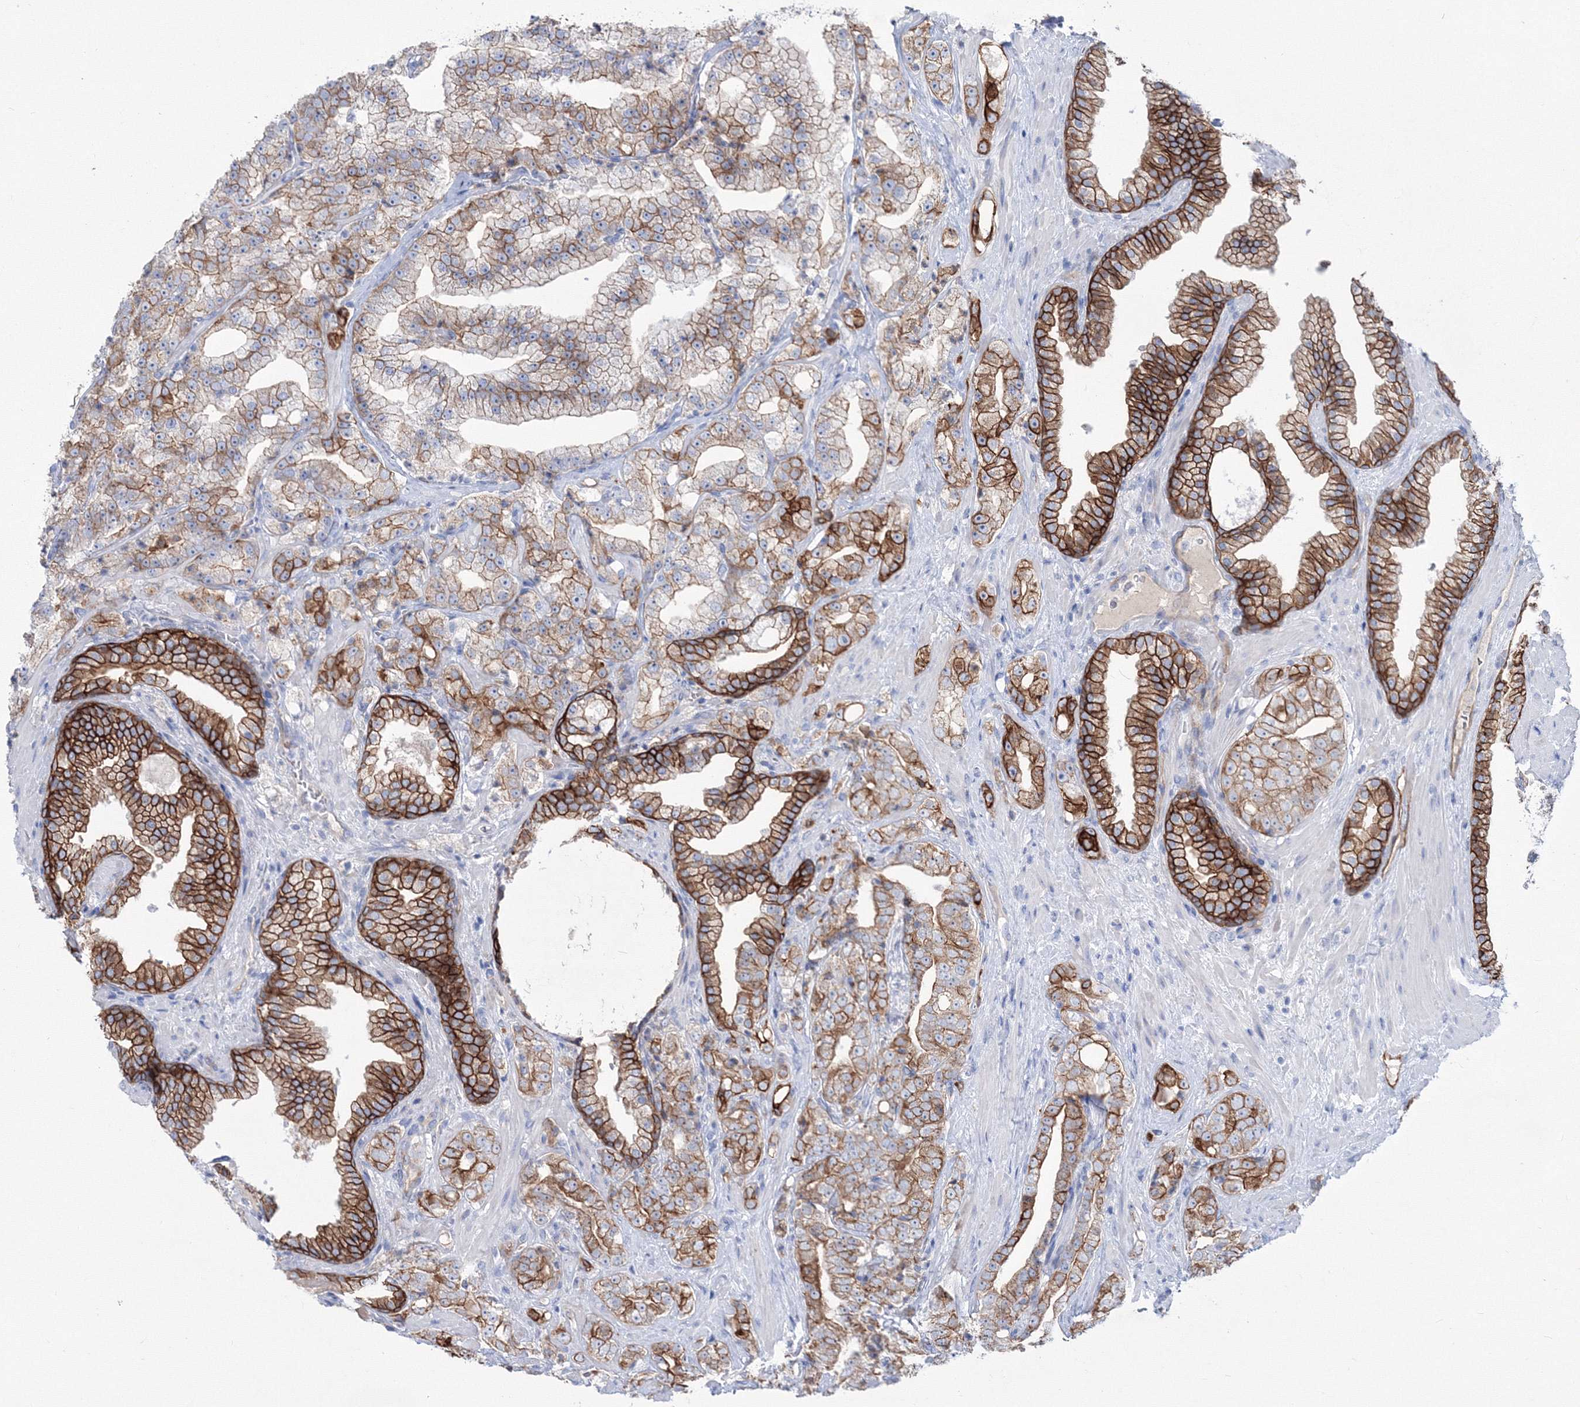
{"staining": {"intensity": "strong", "quantity": ">75%", "location": "cytoplasmic/membranous"}, "tissue": "prostate cancer", "cell_type": "Tumor cells", "image_type": "cancer", "snomed": [{"axis": "morphology", "description": "Adenocarcinoma, High grade"}, {"axis": "topography", "description": "Prostate"}], "caption": "Immunohistochemical staining of human prostate cancer (adenocarcinoma (high-grade)) shows high levels of strong cytoplasmic/membranous protein staining in approximately >75% of tumor cells.", "gene": "TMEM139", "patient": {"sex": "male", "age": 64}}